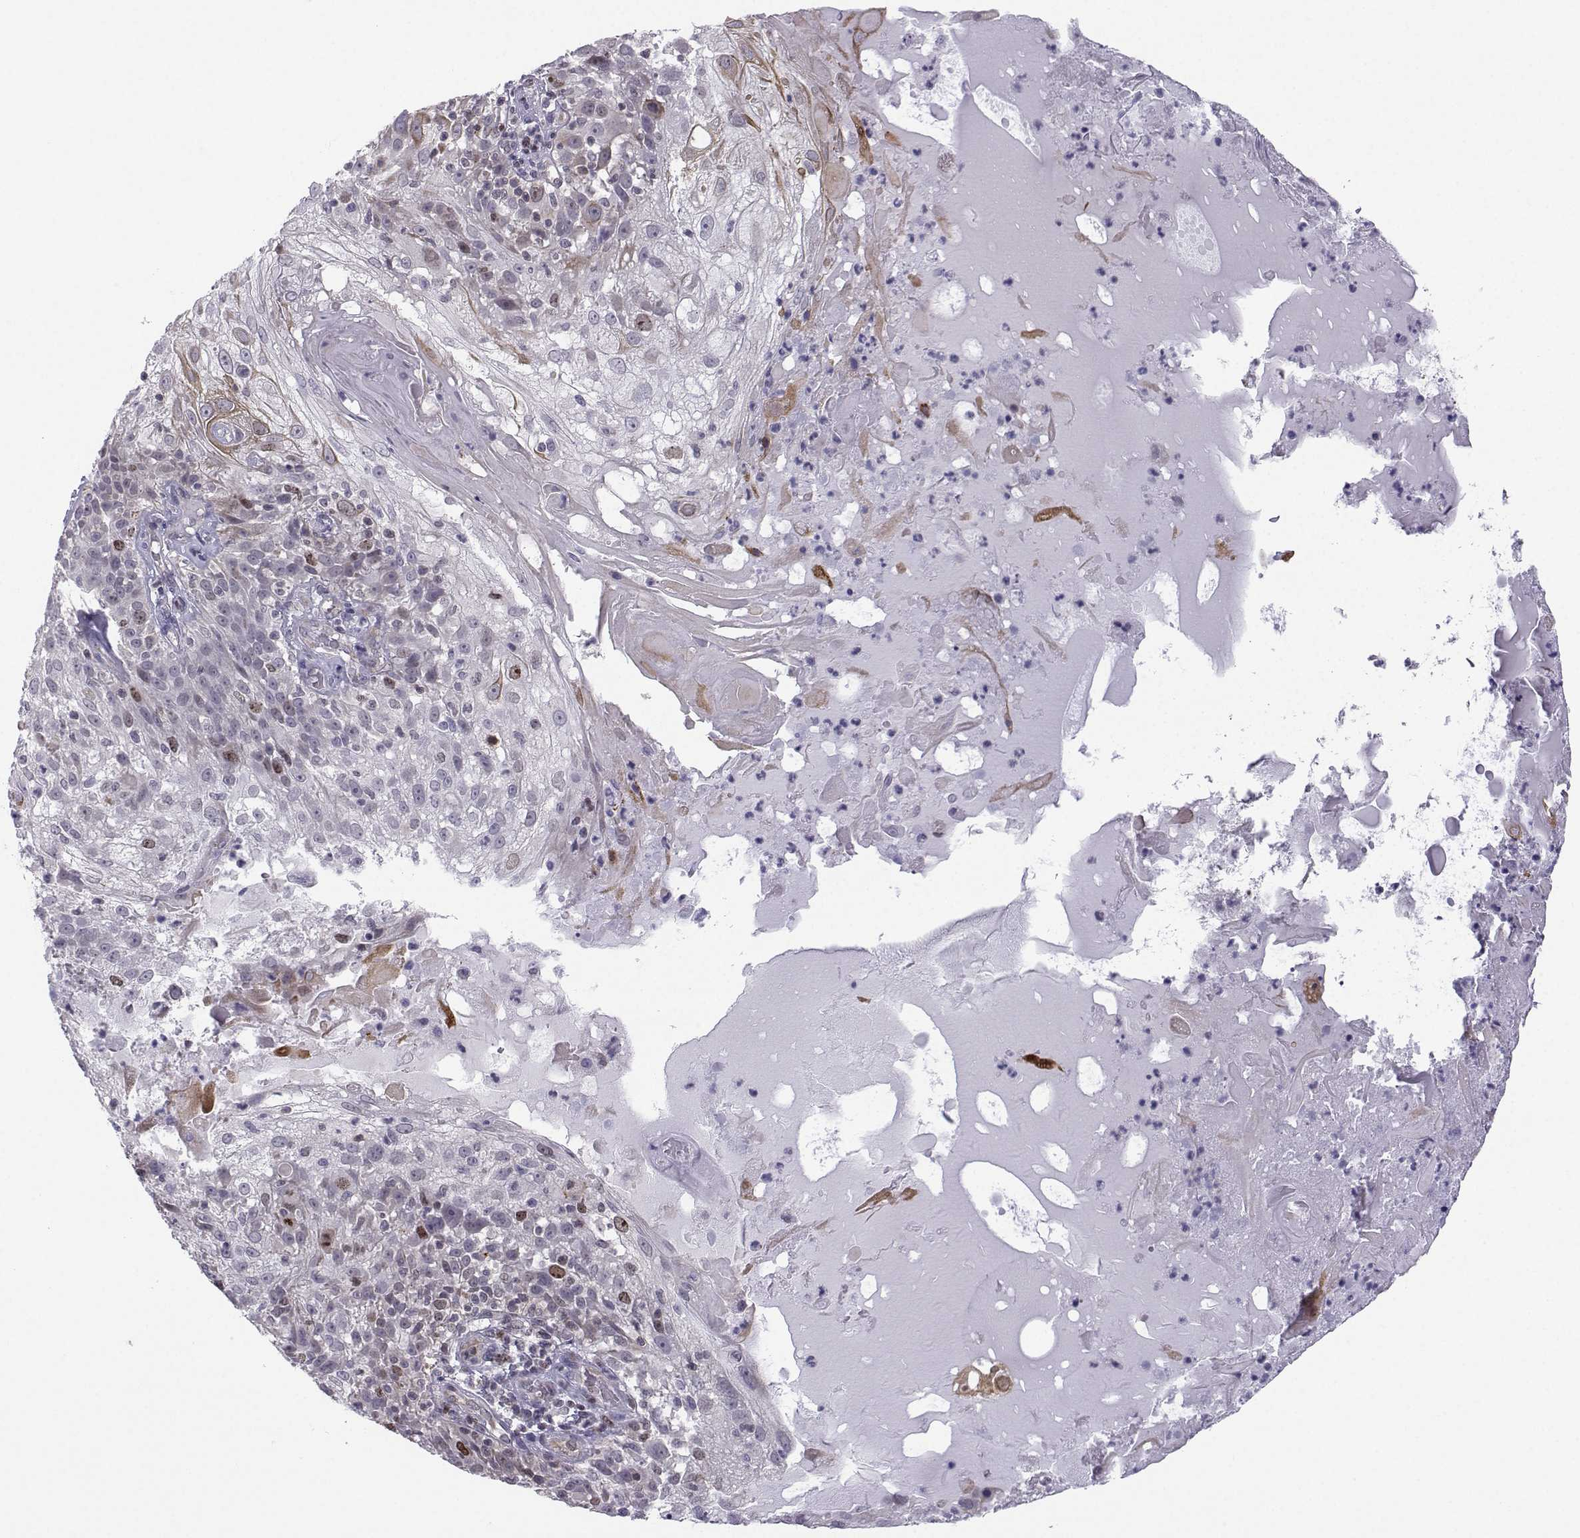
{"staining": {"intensity": "moderate", "quantity": "<25%", "location": "nuclear"}, "tissue": "skin cancer", "cell_type": "Tumor cells", "image_type": "cancer", "snomed": [{"axis": "morphology", "description": "Normal tissue, NOS"}, {"axis": "morphology", "description": "Squamous cell carcinoma, NOS"}, {"axis": "topography", "description": "Skin"}], "caption": "A photomicrograph of human squamous cell carcinoma (skin) stained for a protein shows moderate nuclear brown staining in tumor cells. The protein is stained brown, and the nuclei are stained in blue (DAB IHC with brightfield microscopy, high magnification).", "gene": "INCENP", "patient": {"sex": "female", "age": 83}}